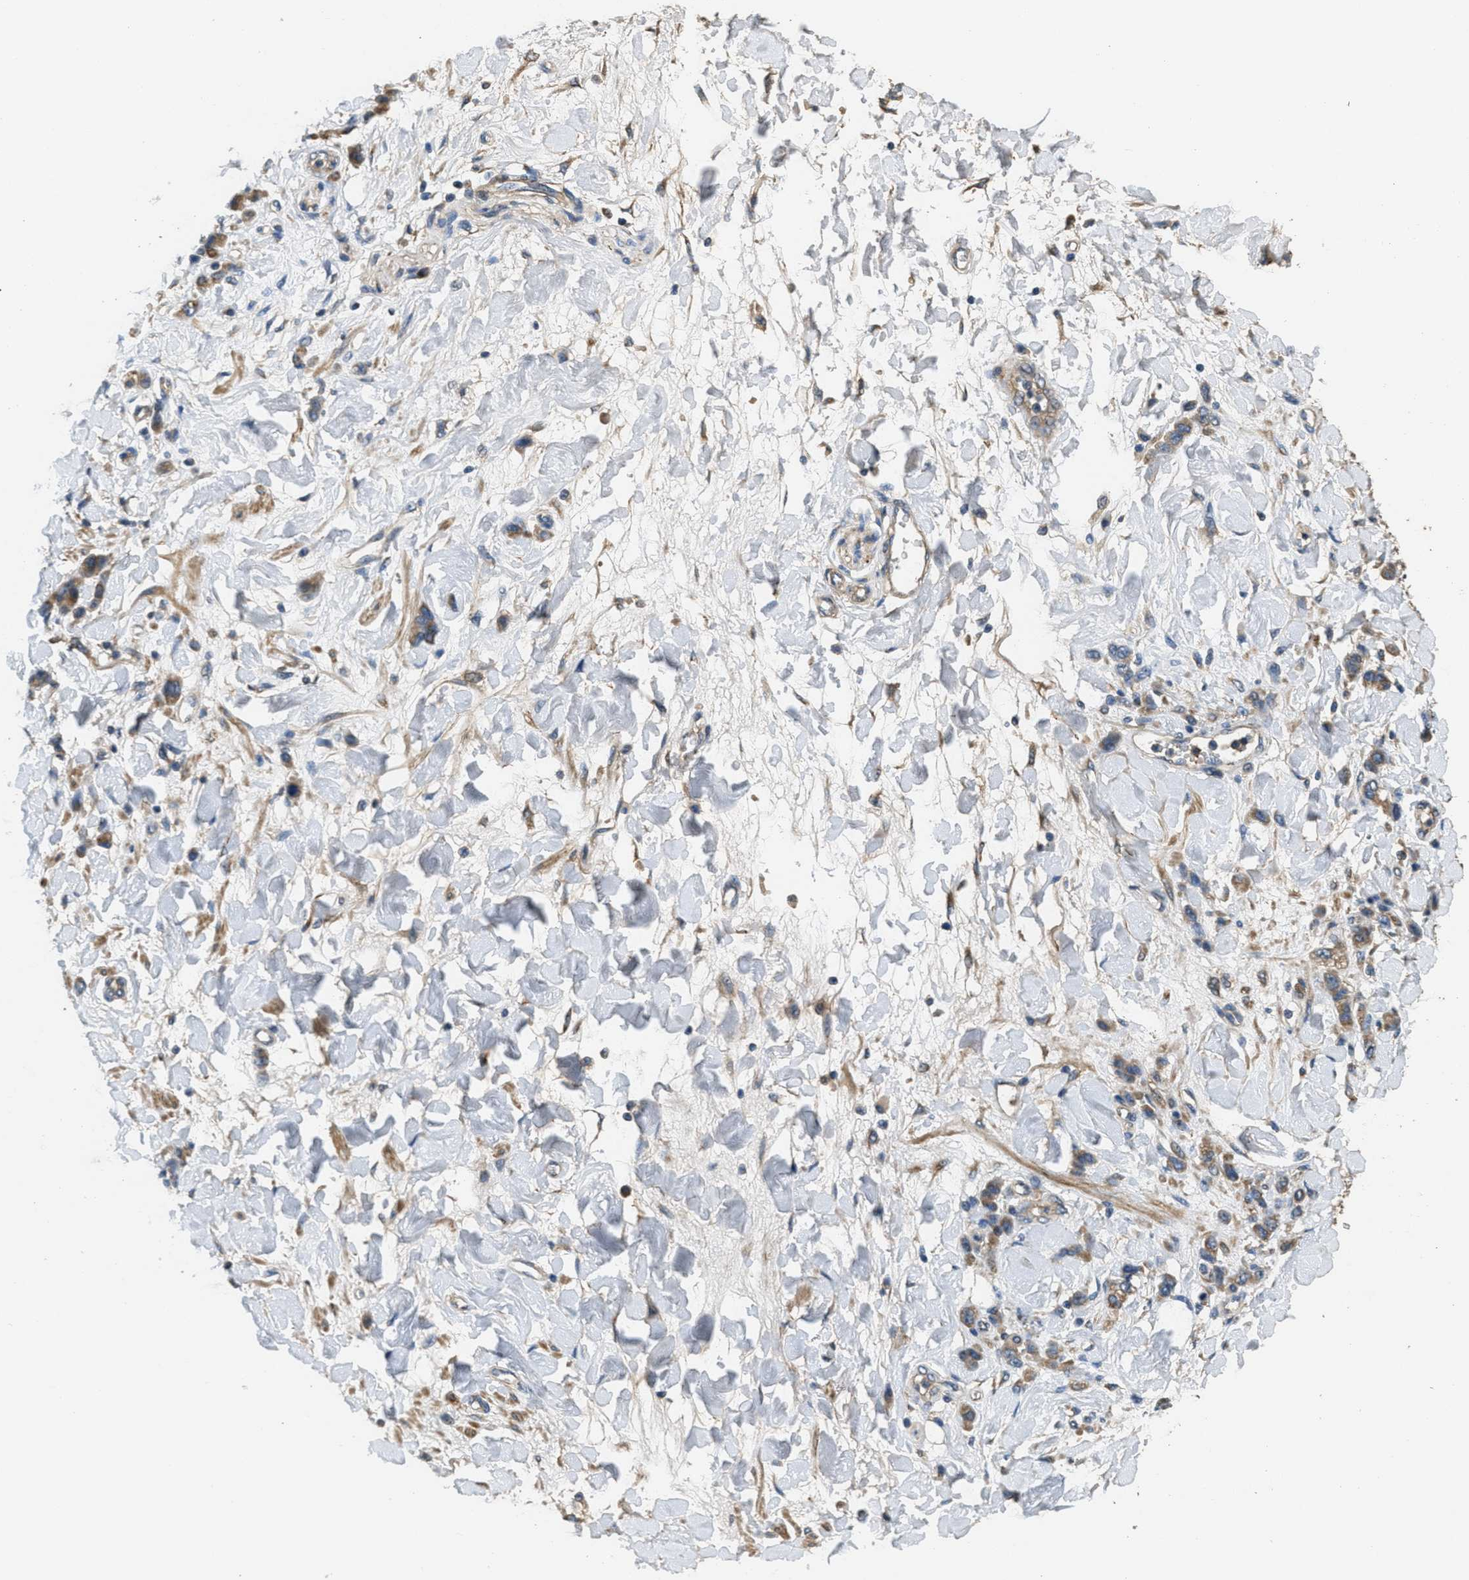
{"staining": {"intensity": "moderate", "quantity": ">75%", "location": "cytoplasmic/membranous"}, "tissue": "stomach cancer", "cell_type": "Tumor cells", "image_type": "cancer", "snomed": [{"axis": "morphology", "description": "Normal tissue, NOS"}, {"axis": "morphology", "description": "Adenocarcinoma, NOS"}, {"axis": "topography", "description": "Stomach"}], "caption": "Immunohistochemical staining of stomach cancer shows moderate cytoplasmic/membranous protein positivity in approximately >75% of tumor cells. The protein is shown in brown color, while the nuclei are stained blue.", "gene": "THBS2", "patient": {"sex": "male", "age": 82}}